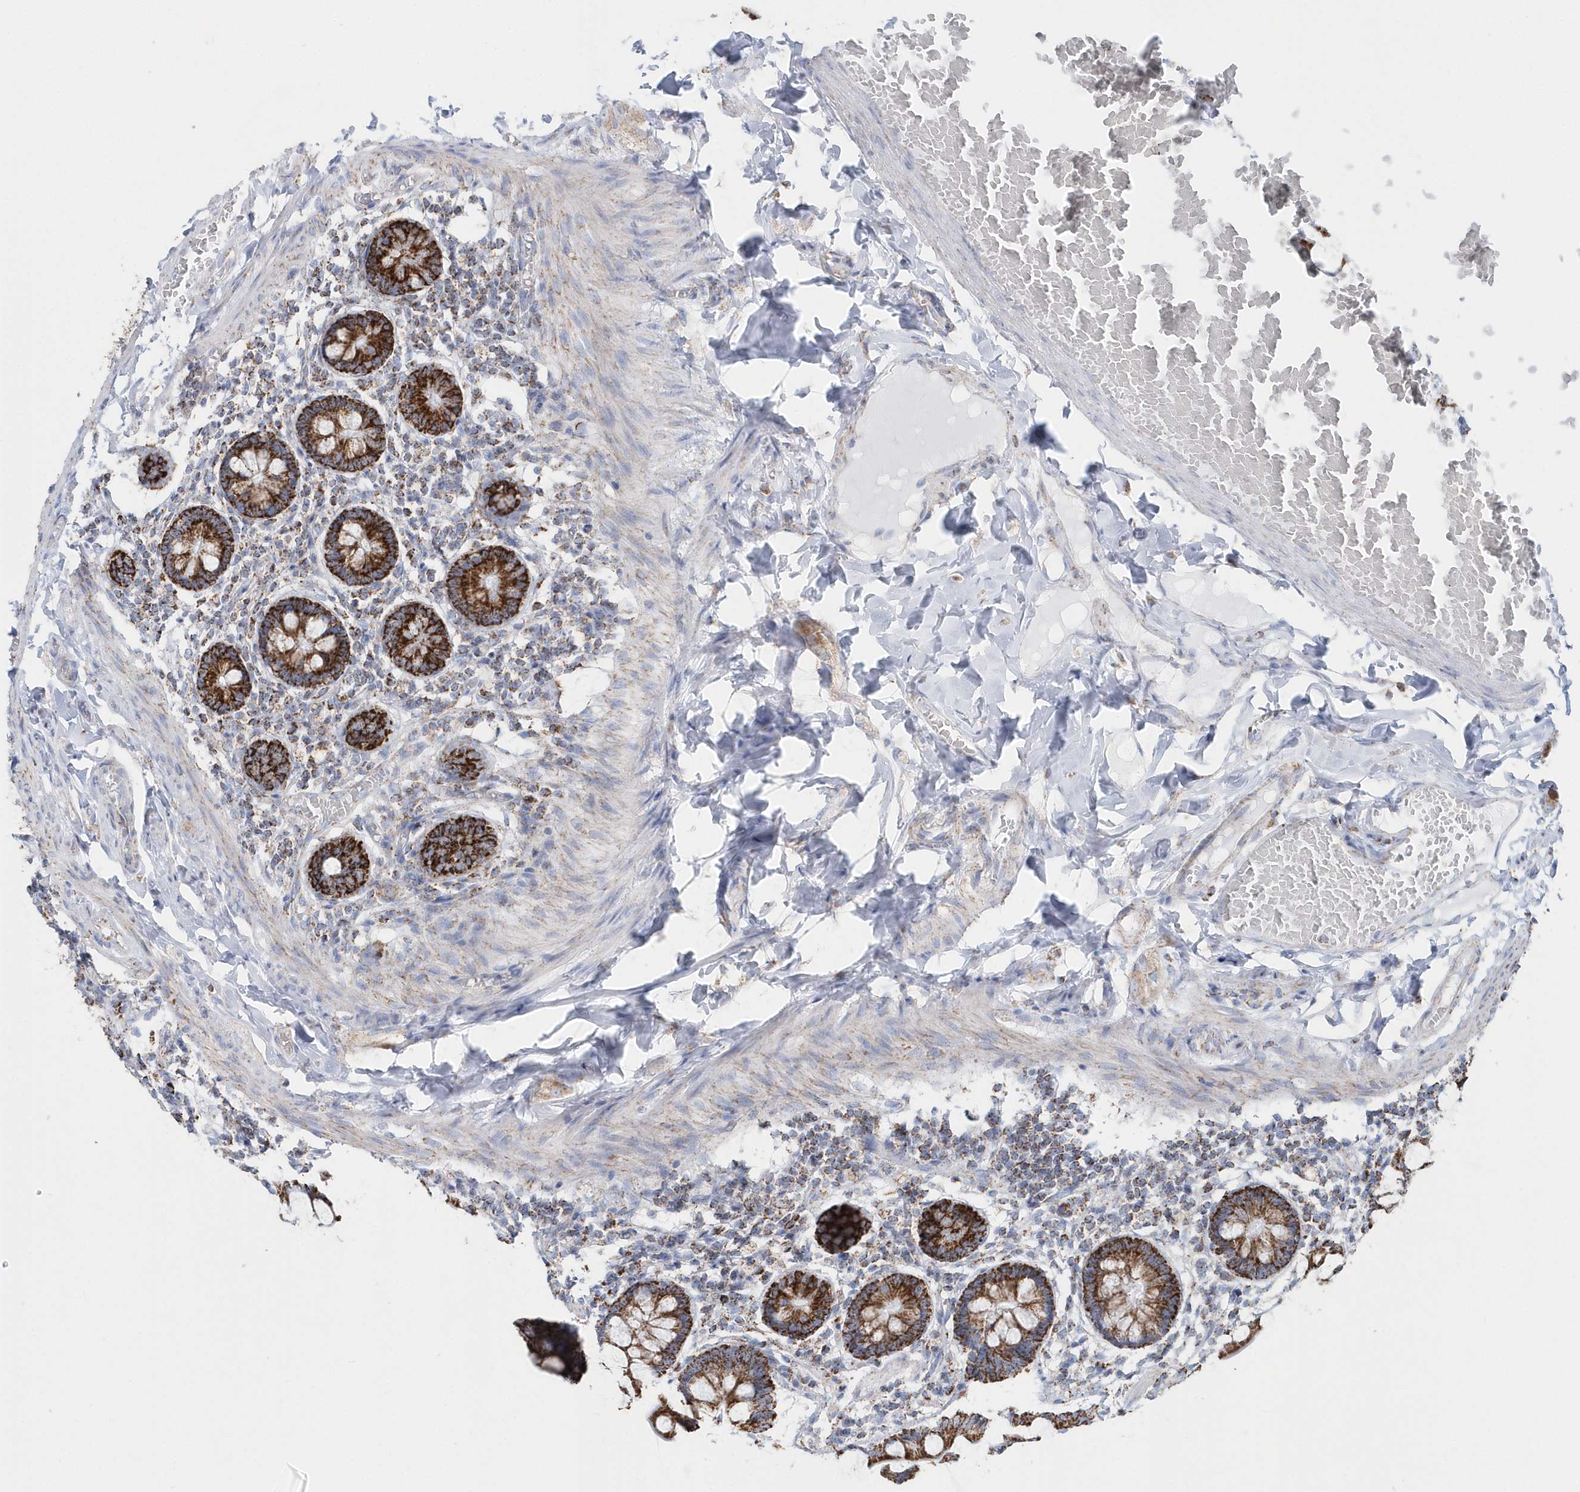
{"staining": {"intensity": "strong", "quantity": ">75%", "location": "cytoplasmic/membranous"}, "tissue": "small intestine", "cell_type": "Glandular cells", "image_type": "normal", "snomed": [{"axis": "morphology", "description": "Normal tissue, NOS"}, {"axis": "topography", "description": "Small intestine"}], "caption": "Human small intestine stained with a brown dye reveals strong cytoplasmic/membranous positive staining in about >75% of glandular cells.", "gene": "TMCO6", "patient": {"sex": "male", "age": 41}}